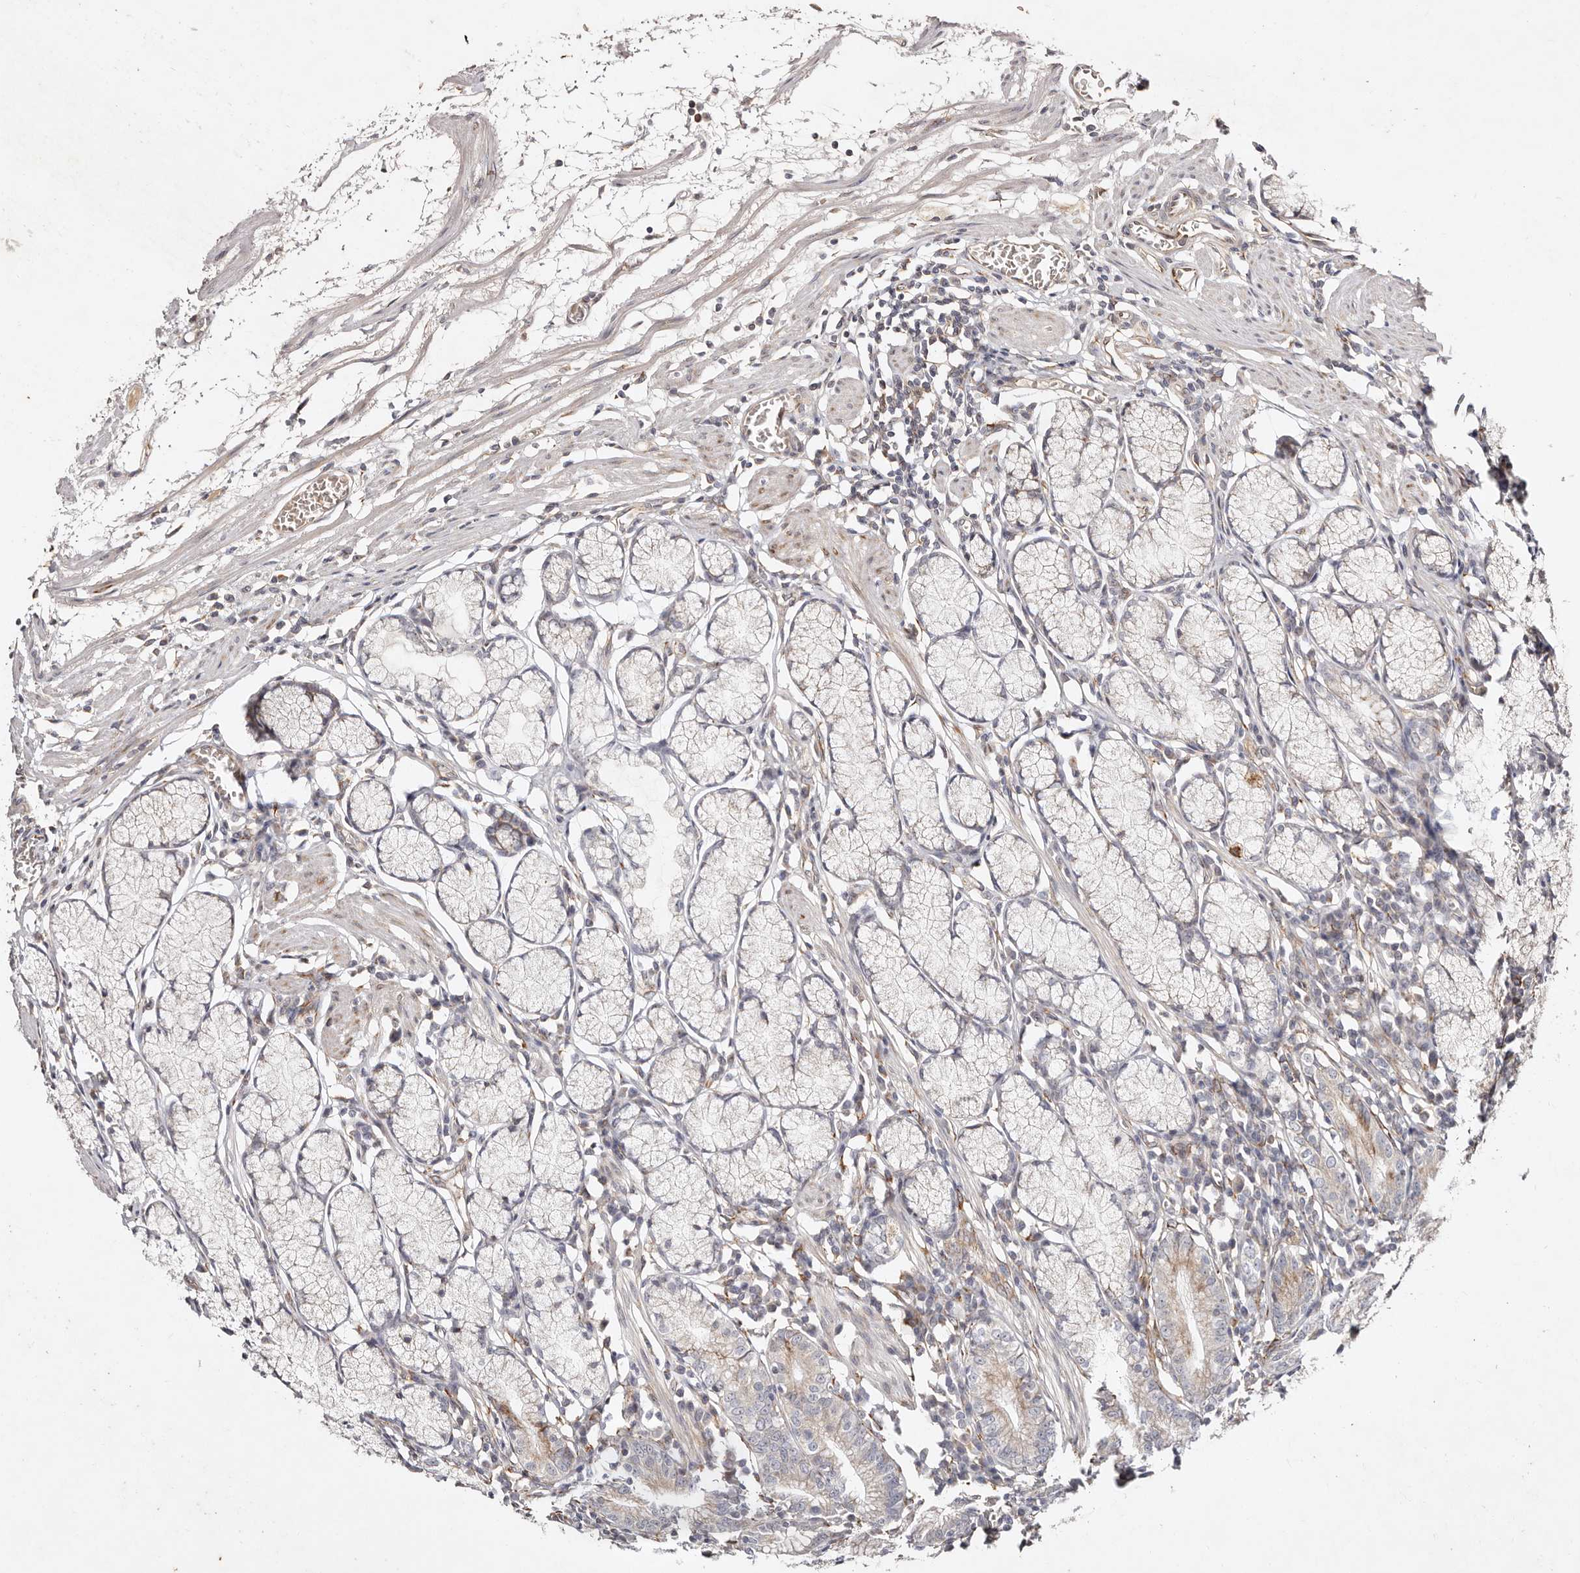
{"staining": {"intensity": "moderate", "quantity": "25%-75%", "location": "cytoplasmic/membranous"}, "tissue": "stomach", "cell_type": "Glandular cells", "image_type": "normal", "snomed": [{"axis": "morphology", "description": "Normal tissue, NOS"}, {"axis": "topography", "description": "Stomach"}], "caption": "Stomach stained with immunohistochemistry (IHC) reveals moderate cytoplasmic/membranous expression in approximately 25%-75% of glandular cells.", "gene": "SERPINH1", "patient": {"sex": "male", "age": 55}}